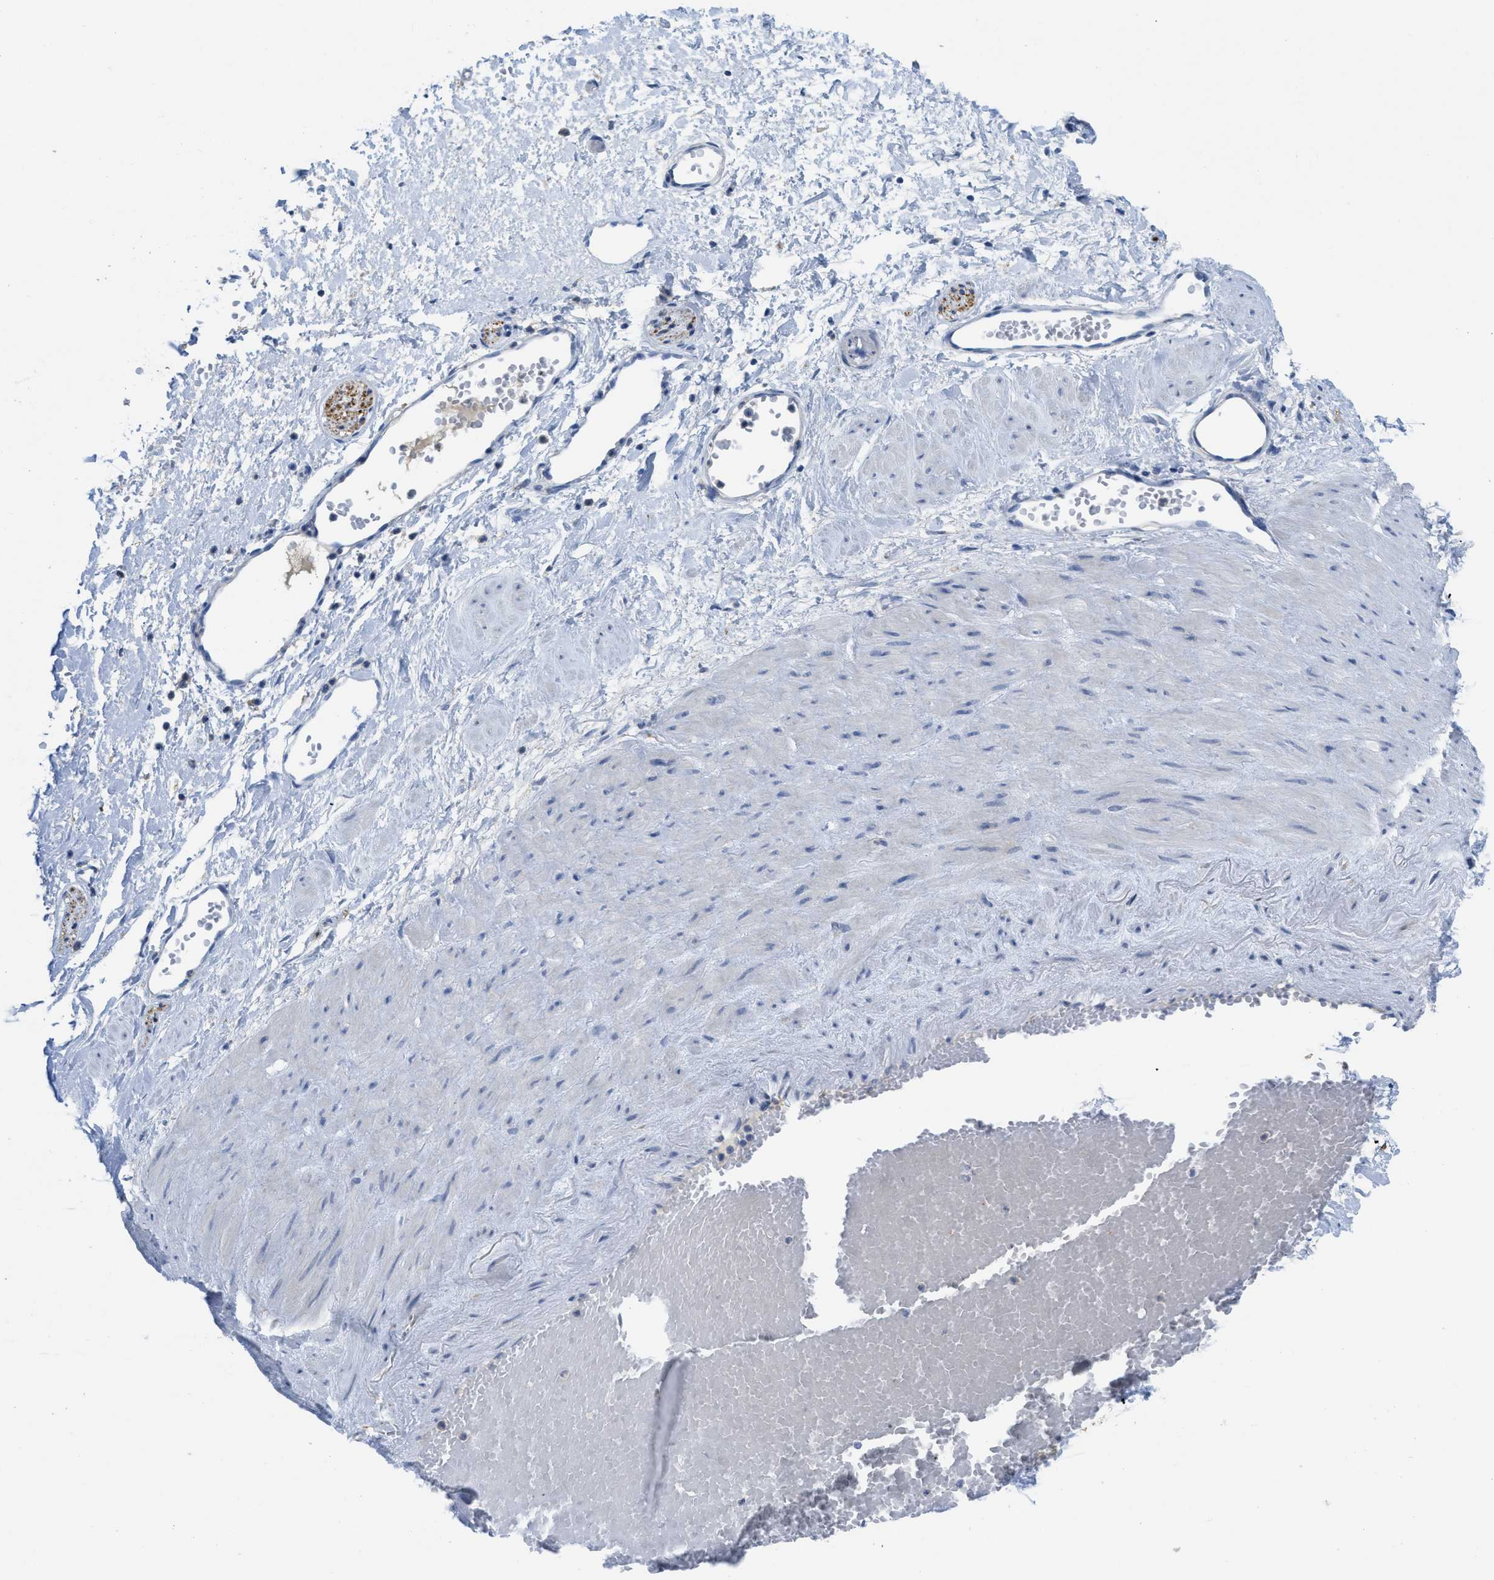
{"staining": {"intensity": "negative", "quantity": "none", "location": "none"}, "tissue": "adipose tissue", "cell_type": "Adipocytes", "image_type": "normal", "snomed": [{"axis": "morphology", "description": "Normal tissue, NOS"}, {"axis": "topography", "description": "Soft tissue"}, {"axis": "topography", "description": "Vascular tissue"}], "caption": "This is a photomicrograph of immunohistochemistry staining of benign adipose tissue, which shows no positivity in adipocytes.", "gene": "CNNM4", "patient": {"sex": "female", "age": 35}}